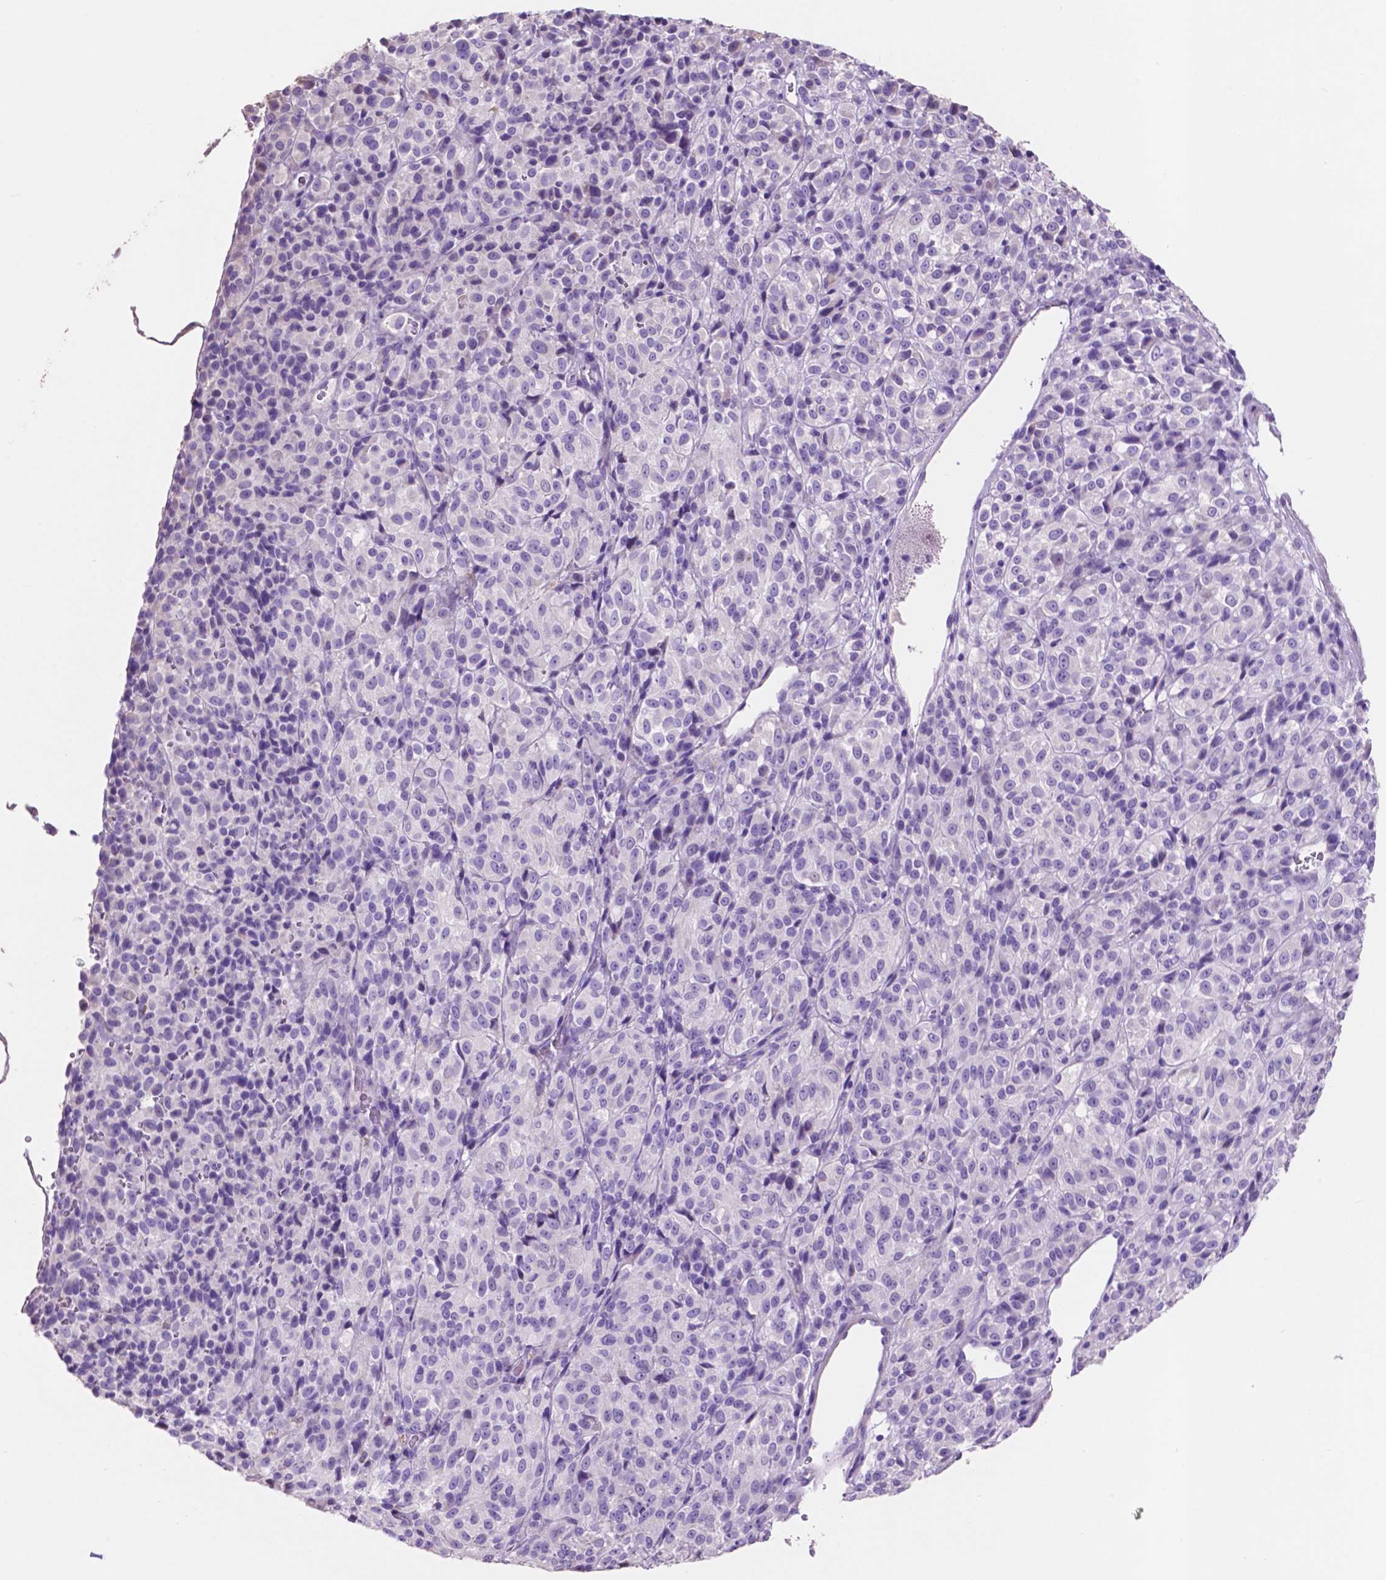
{"staining": {"intensity": "negative", "quantity": "none", "location": "none"}, "tissue": "melanoma", "cell_type": "Tumor cells", "image_type": "cancer", "snomed": [{"axis": "morphology", "description": "Malignant melanoma, Metastatic site"}, {"axis": "topography", "description": "Brain"}], "caption": "Immunohistochemical staining of malignant melanoma (metastatic site) reveals no significant expression in tumor cells.", "gene": "CLDN17", "patient": {"sex": "female", "age": 56}}